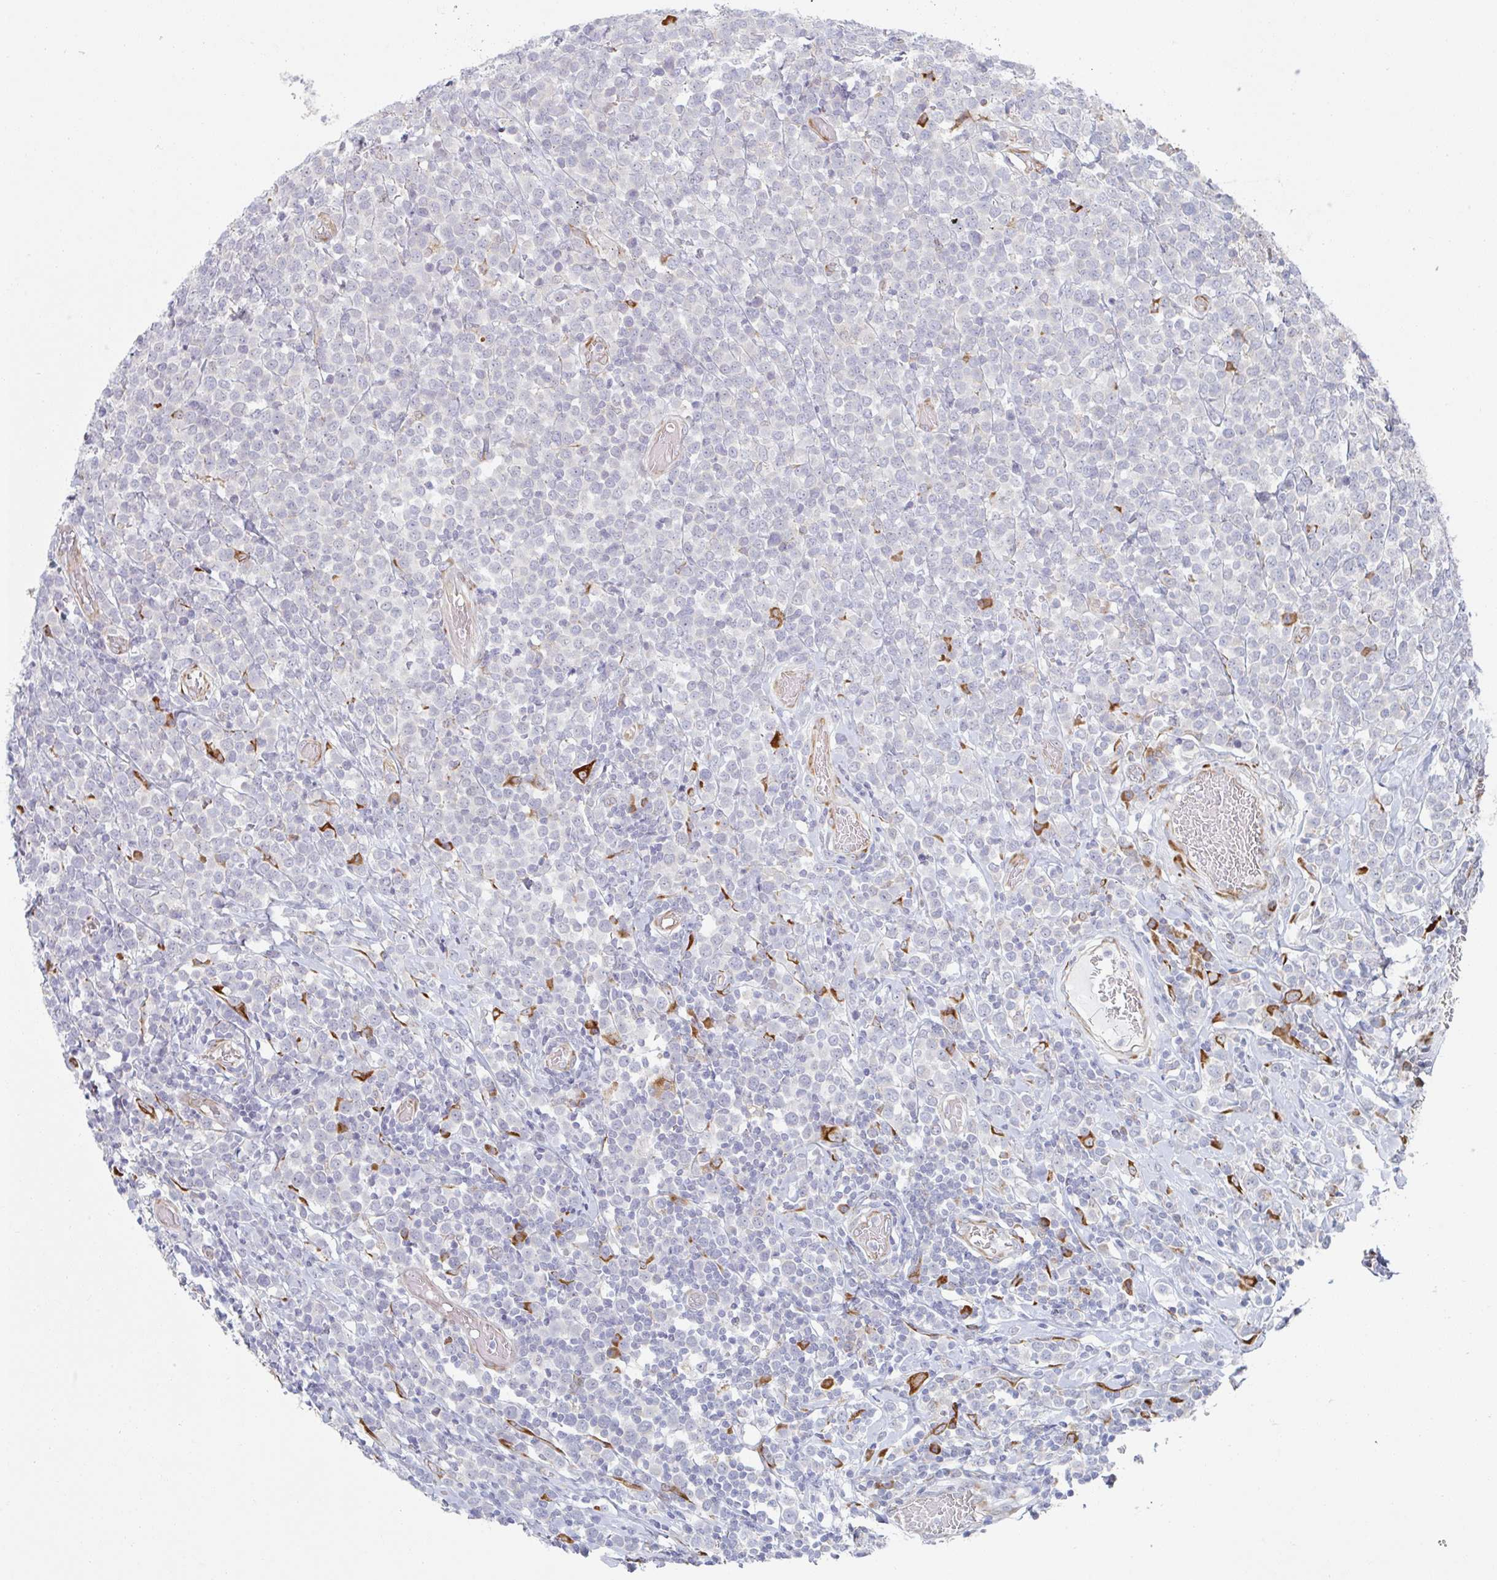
{"staining": {"intensity": "negative", "quantity": "none", "location": "none"}, "tissue": "lymphoma", "cell_type": "Tumor cells", "image_type": "cancer", "snomed": [{"axis": "morphology", "description": "Malignant lymphoma, non-Hodgkin's type, High grade"}, {"axis": "topography", "description": "Soft tissue"}], "caption": "This is an IHC photomicrograph of lymphoma. There is no positivity in tumor cells.", "gene": "TRAPPC10", "patient": {"sex": "female", "age": 56}}